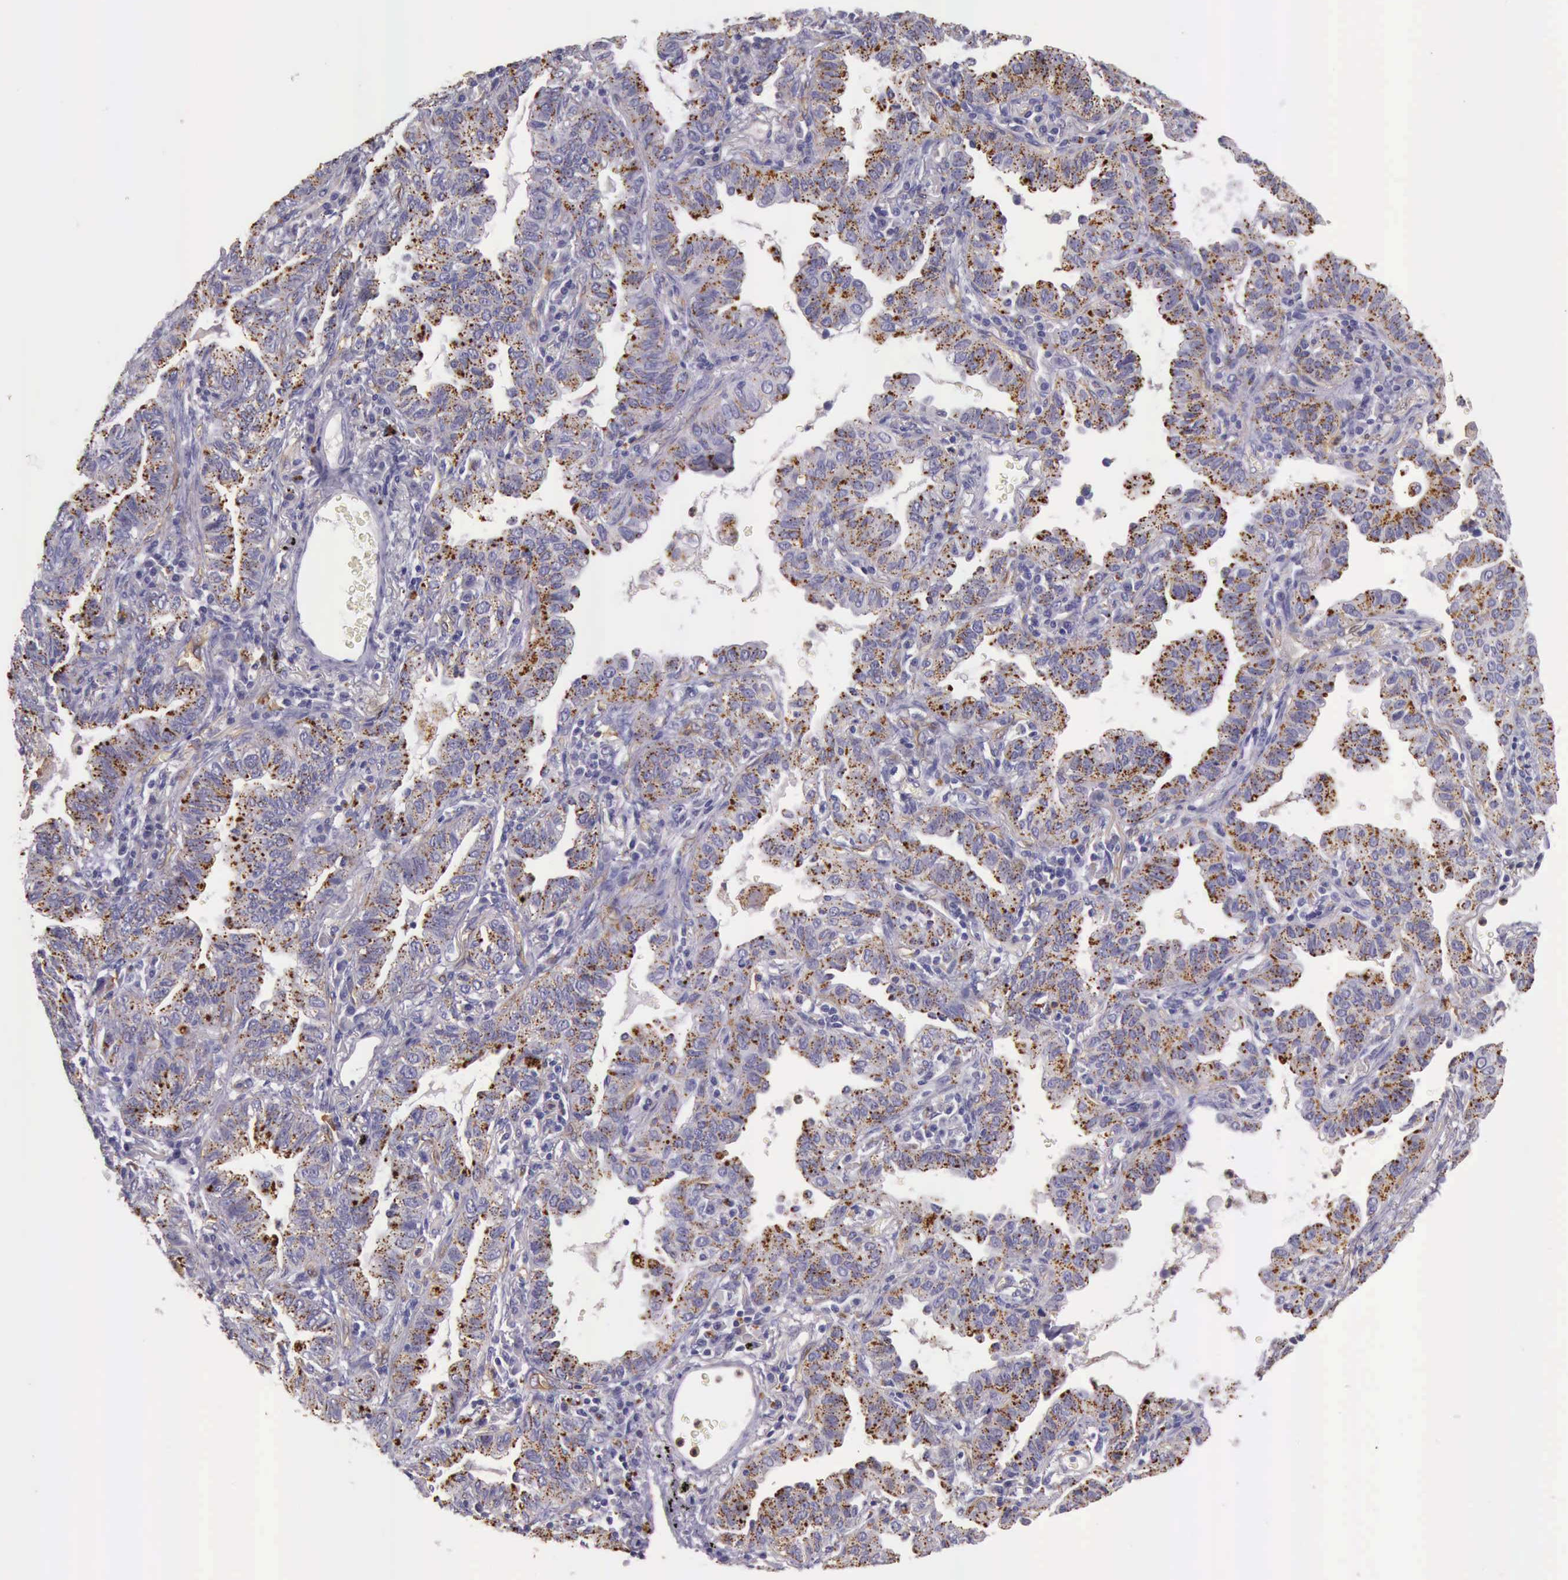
{"staining": {"intensity": "strong", "quantity": ">75%", "location": "cytoplasmic/membranous"}, "tissue": "lung cancer", "cell_type": "Tumor cells", "image_type": "cancer", "snomed": [{"axis": "morphology", "description": "Adenocarcinoma, NOS"}, {"axis": "topography", "description": "Lung"}], "caption": "This is an image of IHC staining of adenocarcinoma (lung), which shows strong staining in the cytoplasmic/membranous of tumor cells.", "gene": "TCEANC", "patient": {"sex": "female", "age": 50}}